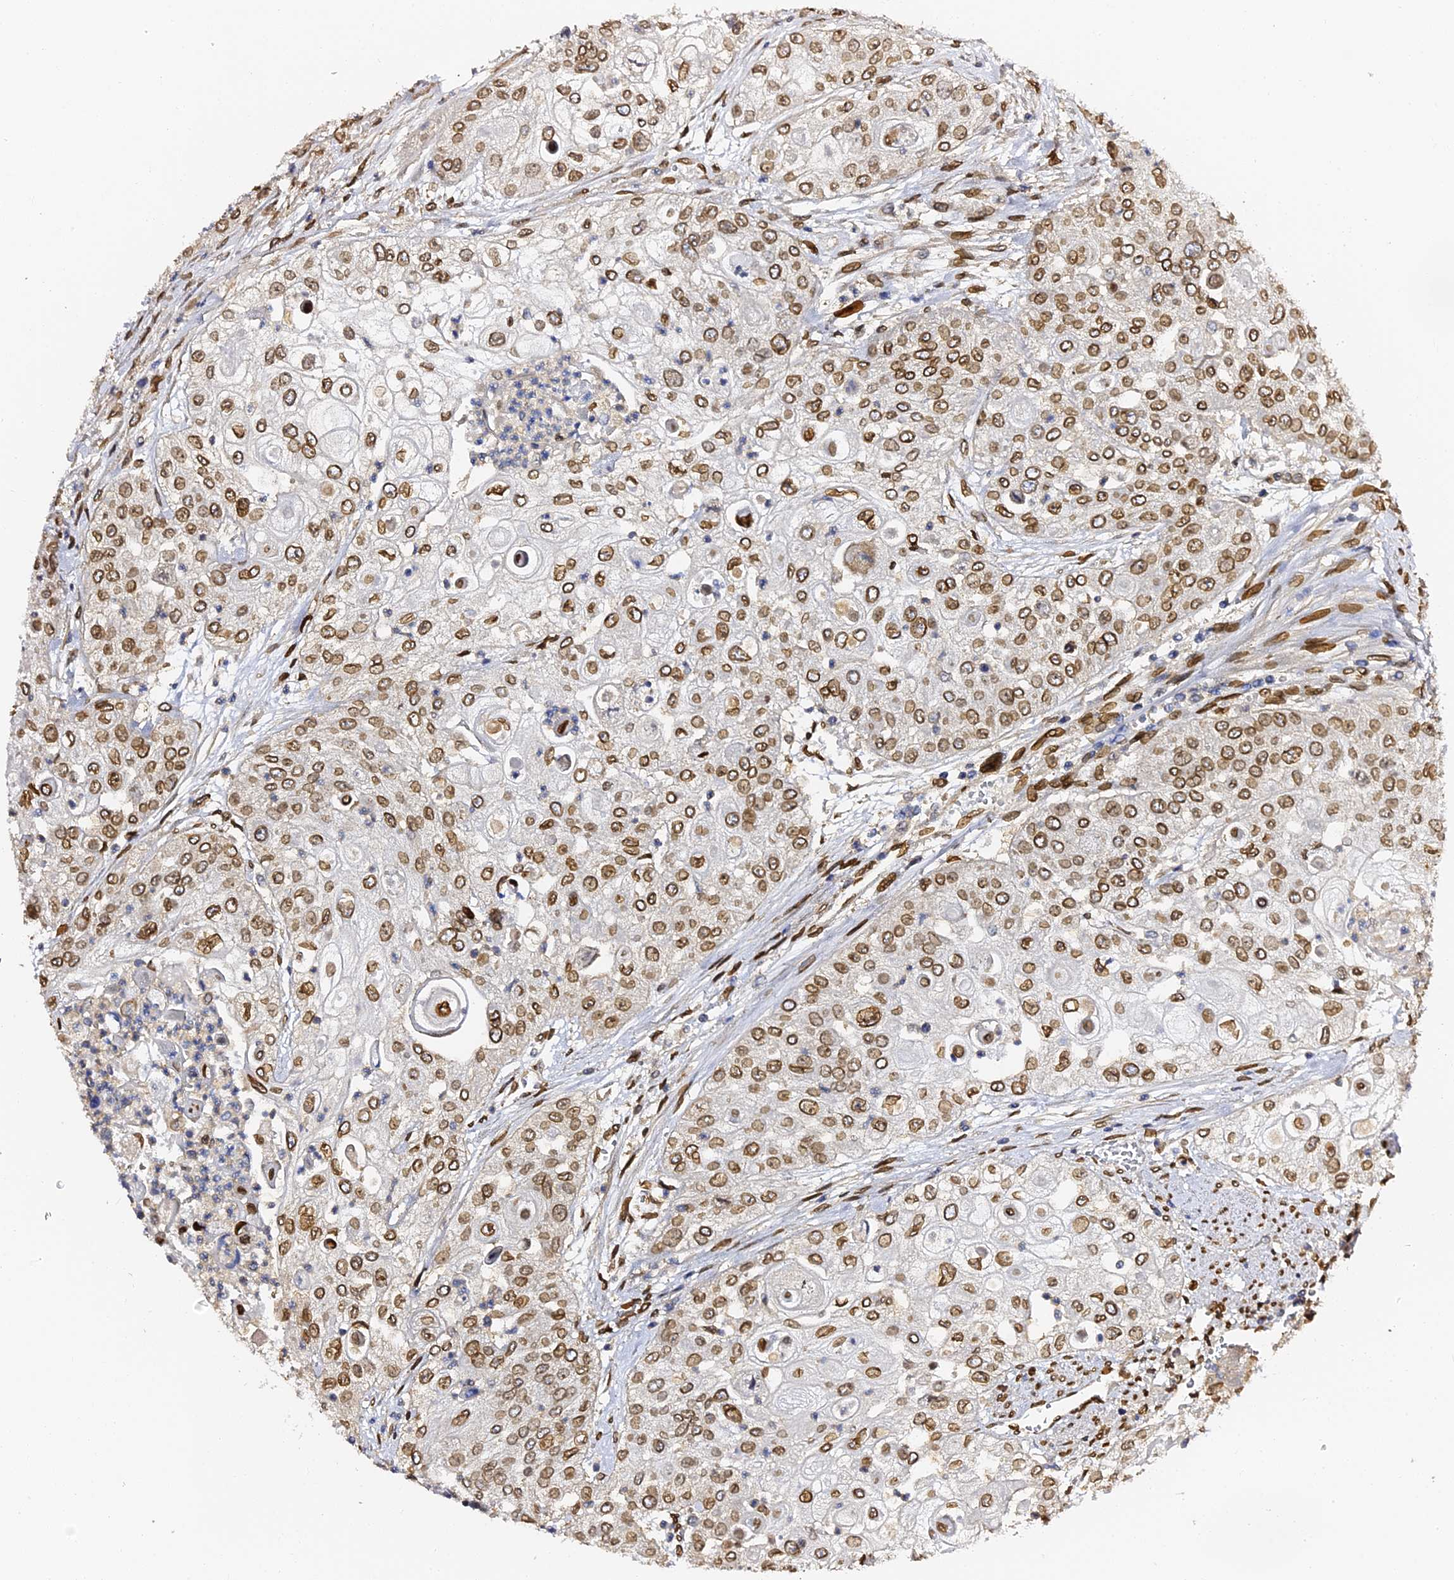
{"staining": {"intensity": "strong", "quantity": ">75%", "location": "cytoplasmic/membranous,nuclear"}, "tissue": "urothelial cancer", "cell_type": "Tumor cells", "image_type": "cancer", "snomed": [{"axis": "morphology", "description": "Urothelial carcinoma, High grade"}, {"axis": "topography", "description": "Urinary bladder"}], "caption": "Brown immunohistochemical staining in urothelial cancer shows strong cytoplasmic/membranous and nuclear staining in about >75% of tumor cells. The staining was performed using DAB to visualize the protein expression in brown, while the nuclei were stained in blue with hematoxylin (Magnification: 20x).", "gene": "ANAPC5", "patient": {"sex": "female", "age": 79}}